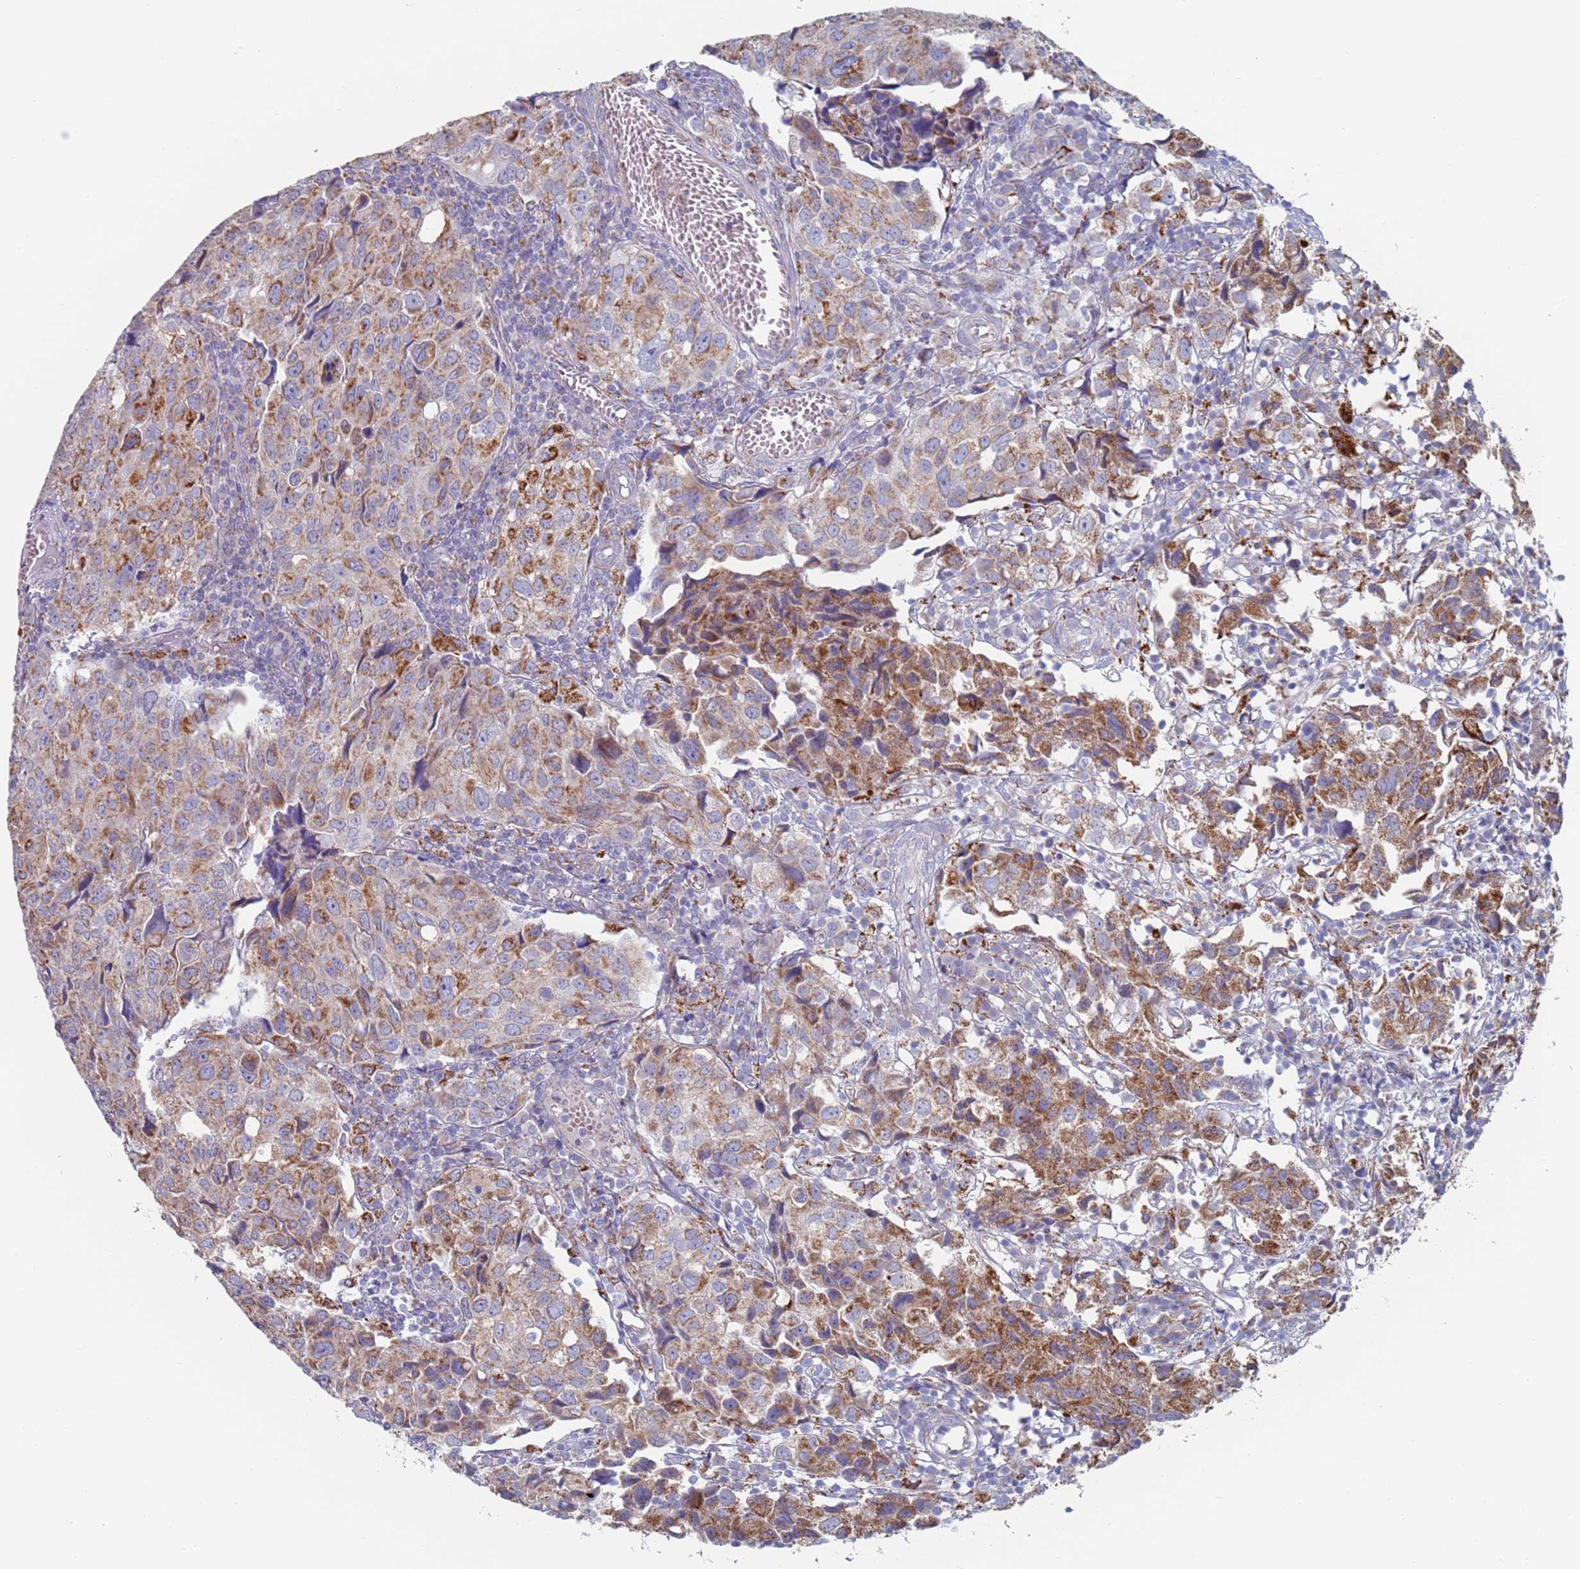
{"staining": {"intensity": "moderate", "quantity": ">75%", "location": "cytoplasmic/membranous"}, "tissue": "urothelial cancer", "cell_type": "Tumor cells", "image_type": "cancer", "snomed": [{"axis": "morphology", "description": "Urothelial carcinoma, High grade"}, {"axis": "topography", "description": "Urinary bladder"}], "caption": "Immunohistochemical staining of urothelial cancer demonstrates moderate cytoplasmic/membranous protein staining in about >75% of tumor cells.", "gene": "CHCHD6", "patient": {"sex": "female", "age": 75}}